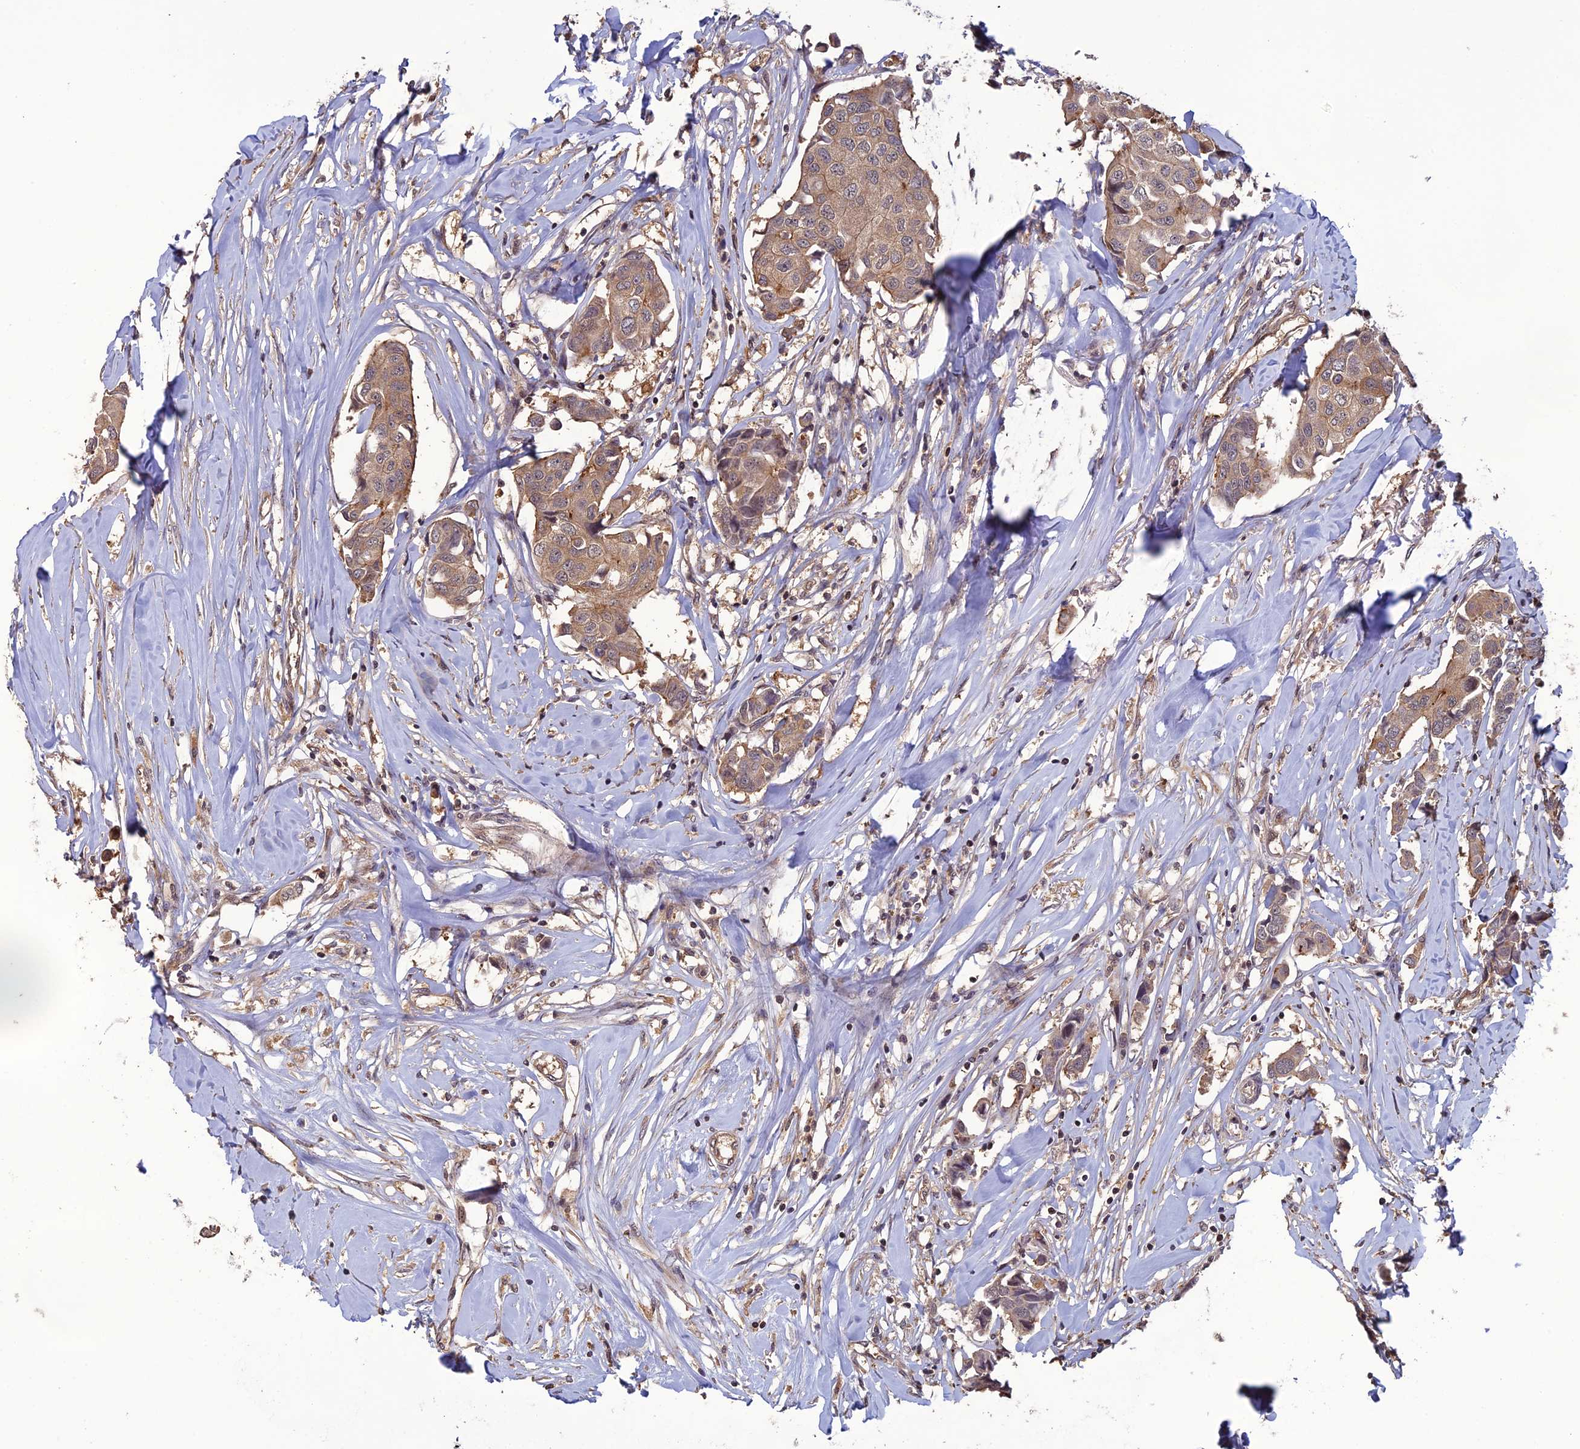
{"staining": {"intensity": "weak", "quantity": ">75%", "location": "cytoplasmic/membranous"}, "tissue": "breast cancer", "cell_type": "Tumor cells", "image_type": "cancer", "snomed": [{"axis": "morphology", "description": "Duct carcinoma"}, {"axis": "topography", "description": "Breast"}], "caption": "Breast infiltrating ductal carcinoma stained for a protein demonstrates weak cytoplasmic/membranous positivity in tumor cells.", "gene": "LIN37", "patient": {"sex": "female", "age": 80}}